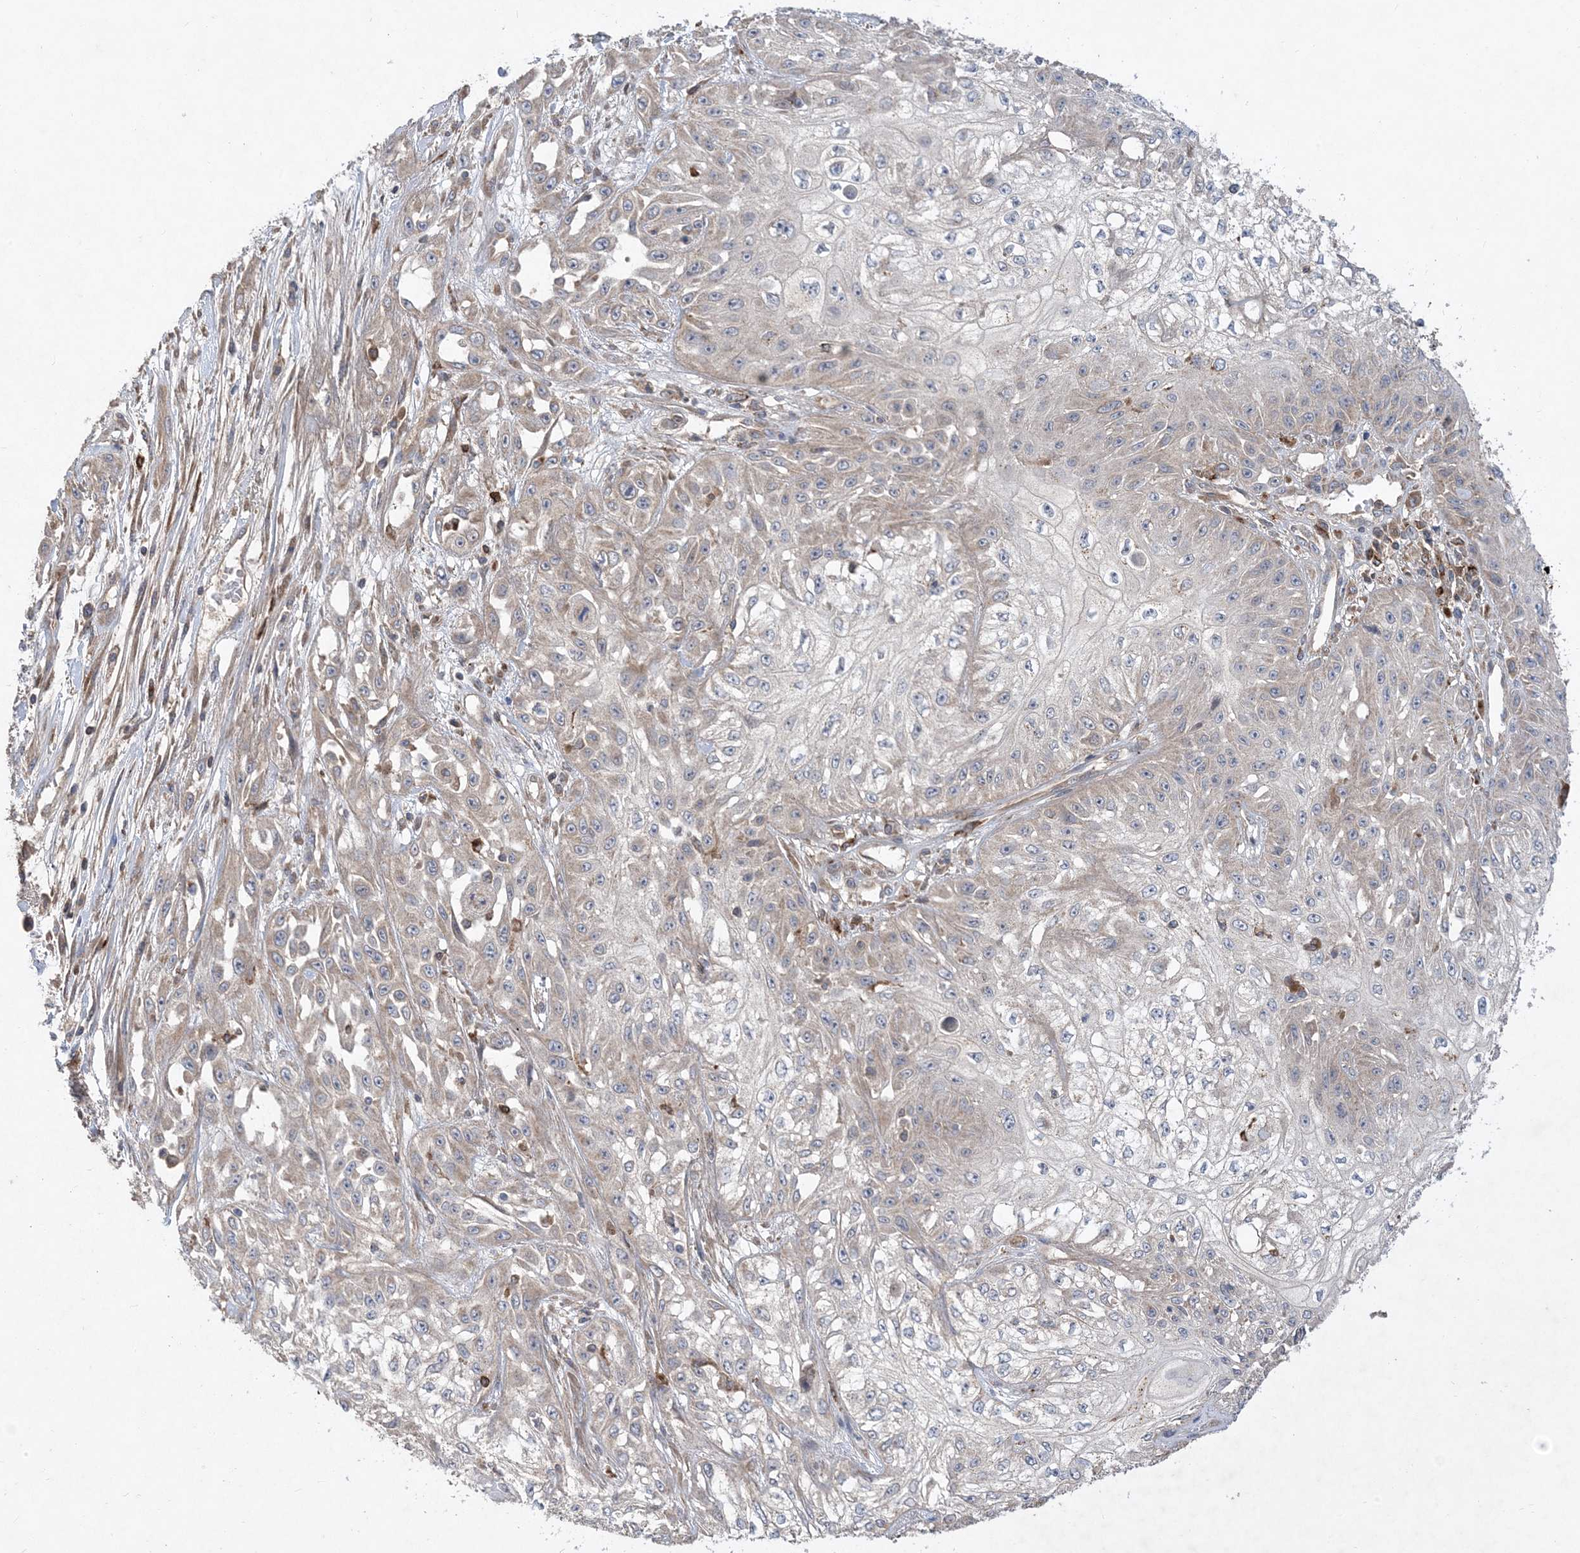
{"staining": {"intensity": "weak", "quantity": "<25%", "location": "cytoplasmic/membranous"}, "tissue": "skin cancer", "cell_type": "Tumor cells", "image_type": "cancer", "snomed": [{"axis": "morphology", "description": "Squamous cell carcinoma, NOS"}, {"axis": "morphology", "description": "Squamous cell carcinoma, metastatic, NOS"}, {"axis": "topography", "description": "Skin"}, {"axis": "topography", "description": "Lymph node"}], "caption": "Skin cancer (metastatic squamous cell carcinoma) was stained to show a protein in brown. There is no significant positivity in tumor cells. The staining is performed using DAB (3,3'-diaminobenzidine) brown chromogen with nuclei counter-stained in using hematoxylin.", "gene": "MASP2", "patient": {"sex": "male", "age": 75}}